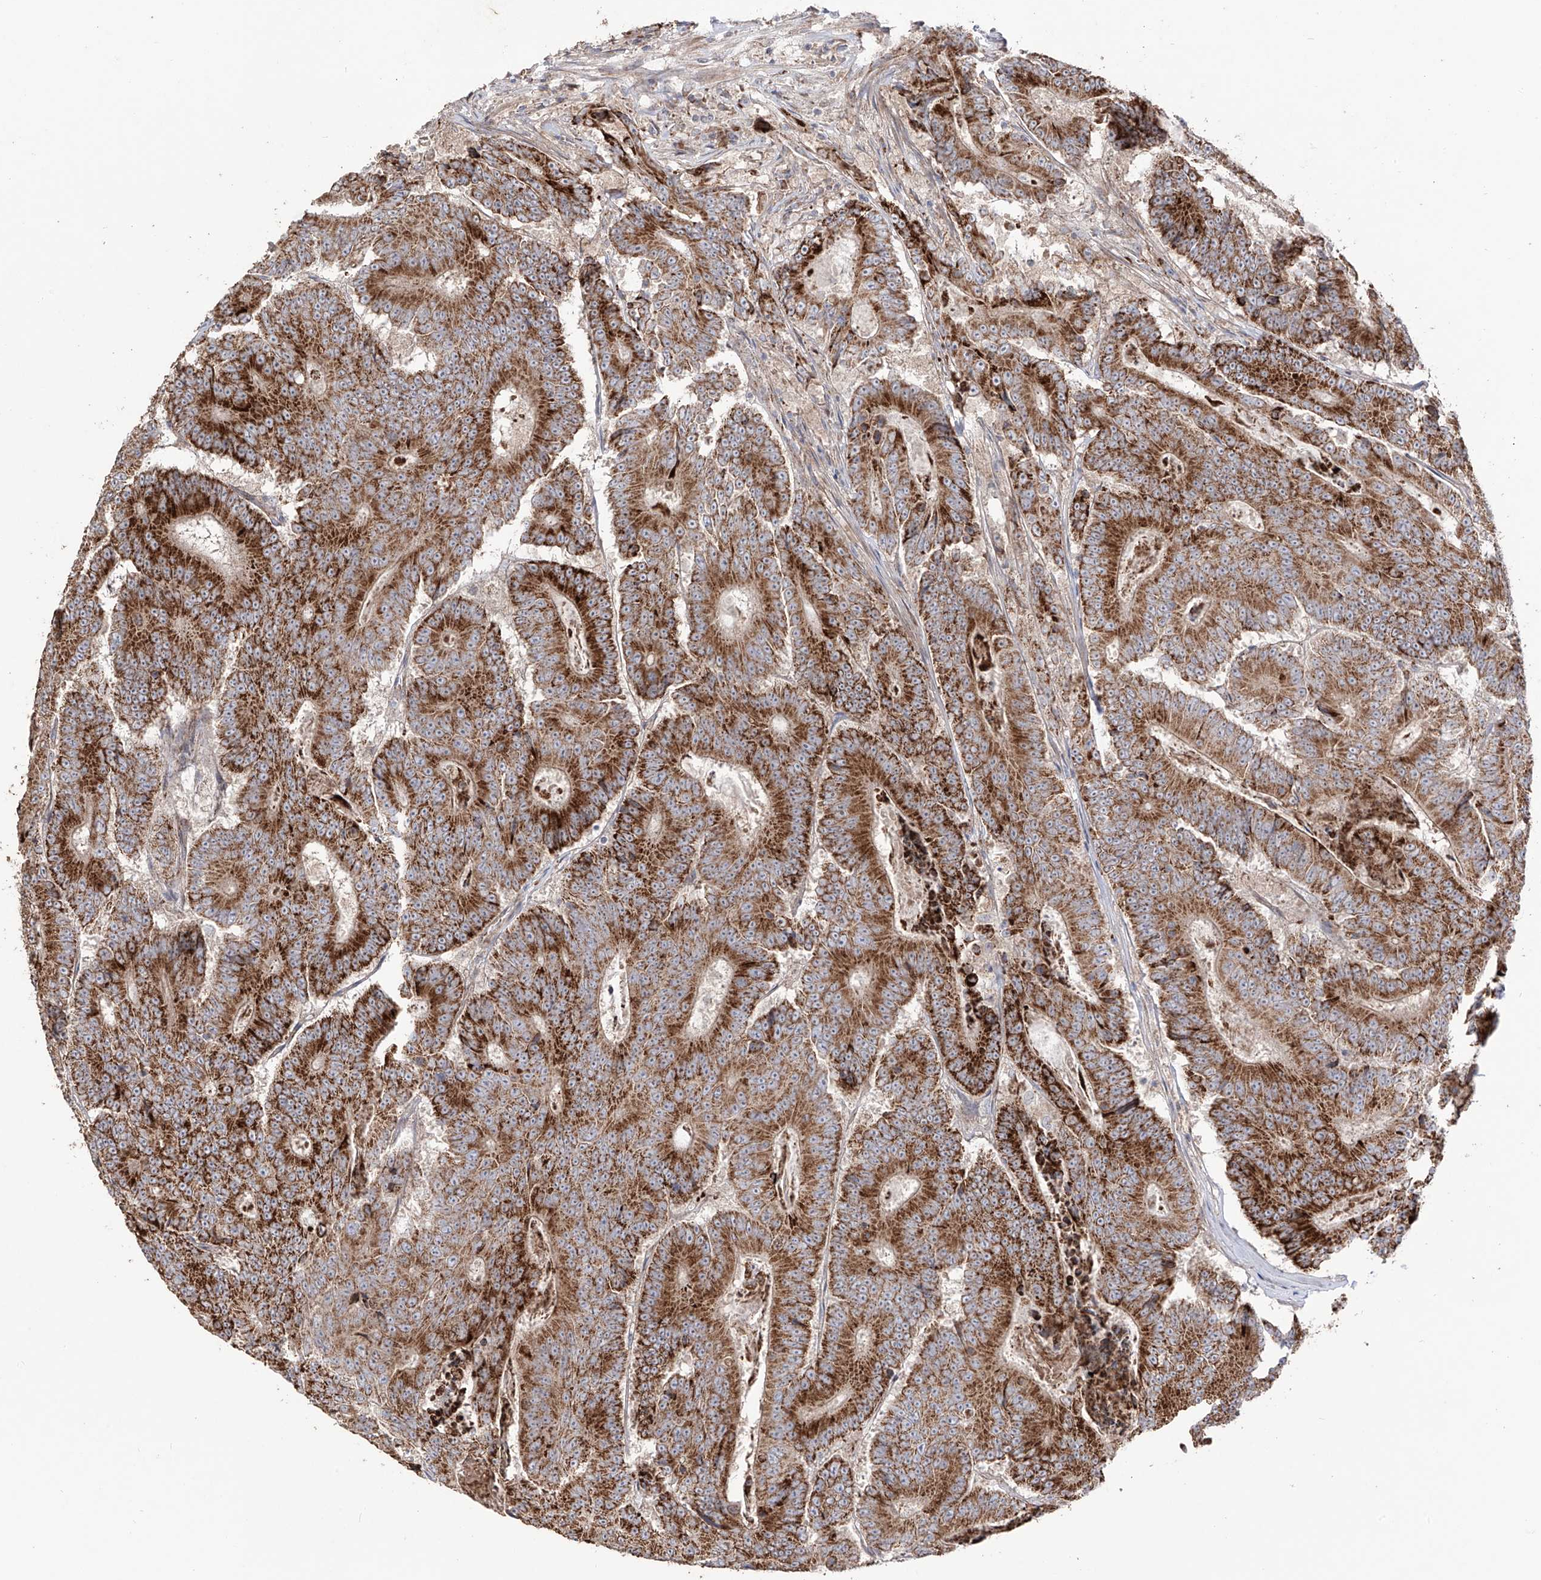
{"staining": {"intensity": "strong", "quantity": ">75%", "location": "cytoplasmic/membranous"}, "tissue": "colorectal cancer", "cell_type": "Tumor cells", "image_type": "cancer", "snomed": [{"axis": "morphology", "description": "Adenocarcinoma, NOS"}, {"axis": "topography", "description": "Colon"}], "caption": "The immunohistochemical stain labels strong cytoplasmic/membranous positivity in tumor cells of colorectal adenocarcinoma tissue.", "gene": "YKT6", "patient": {"sex": "male", "age": 83}}